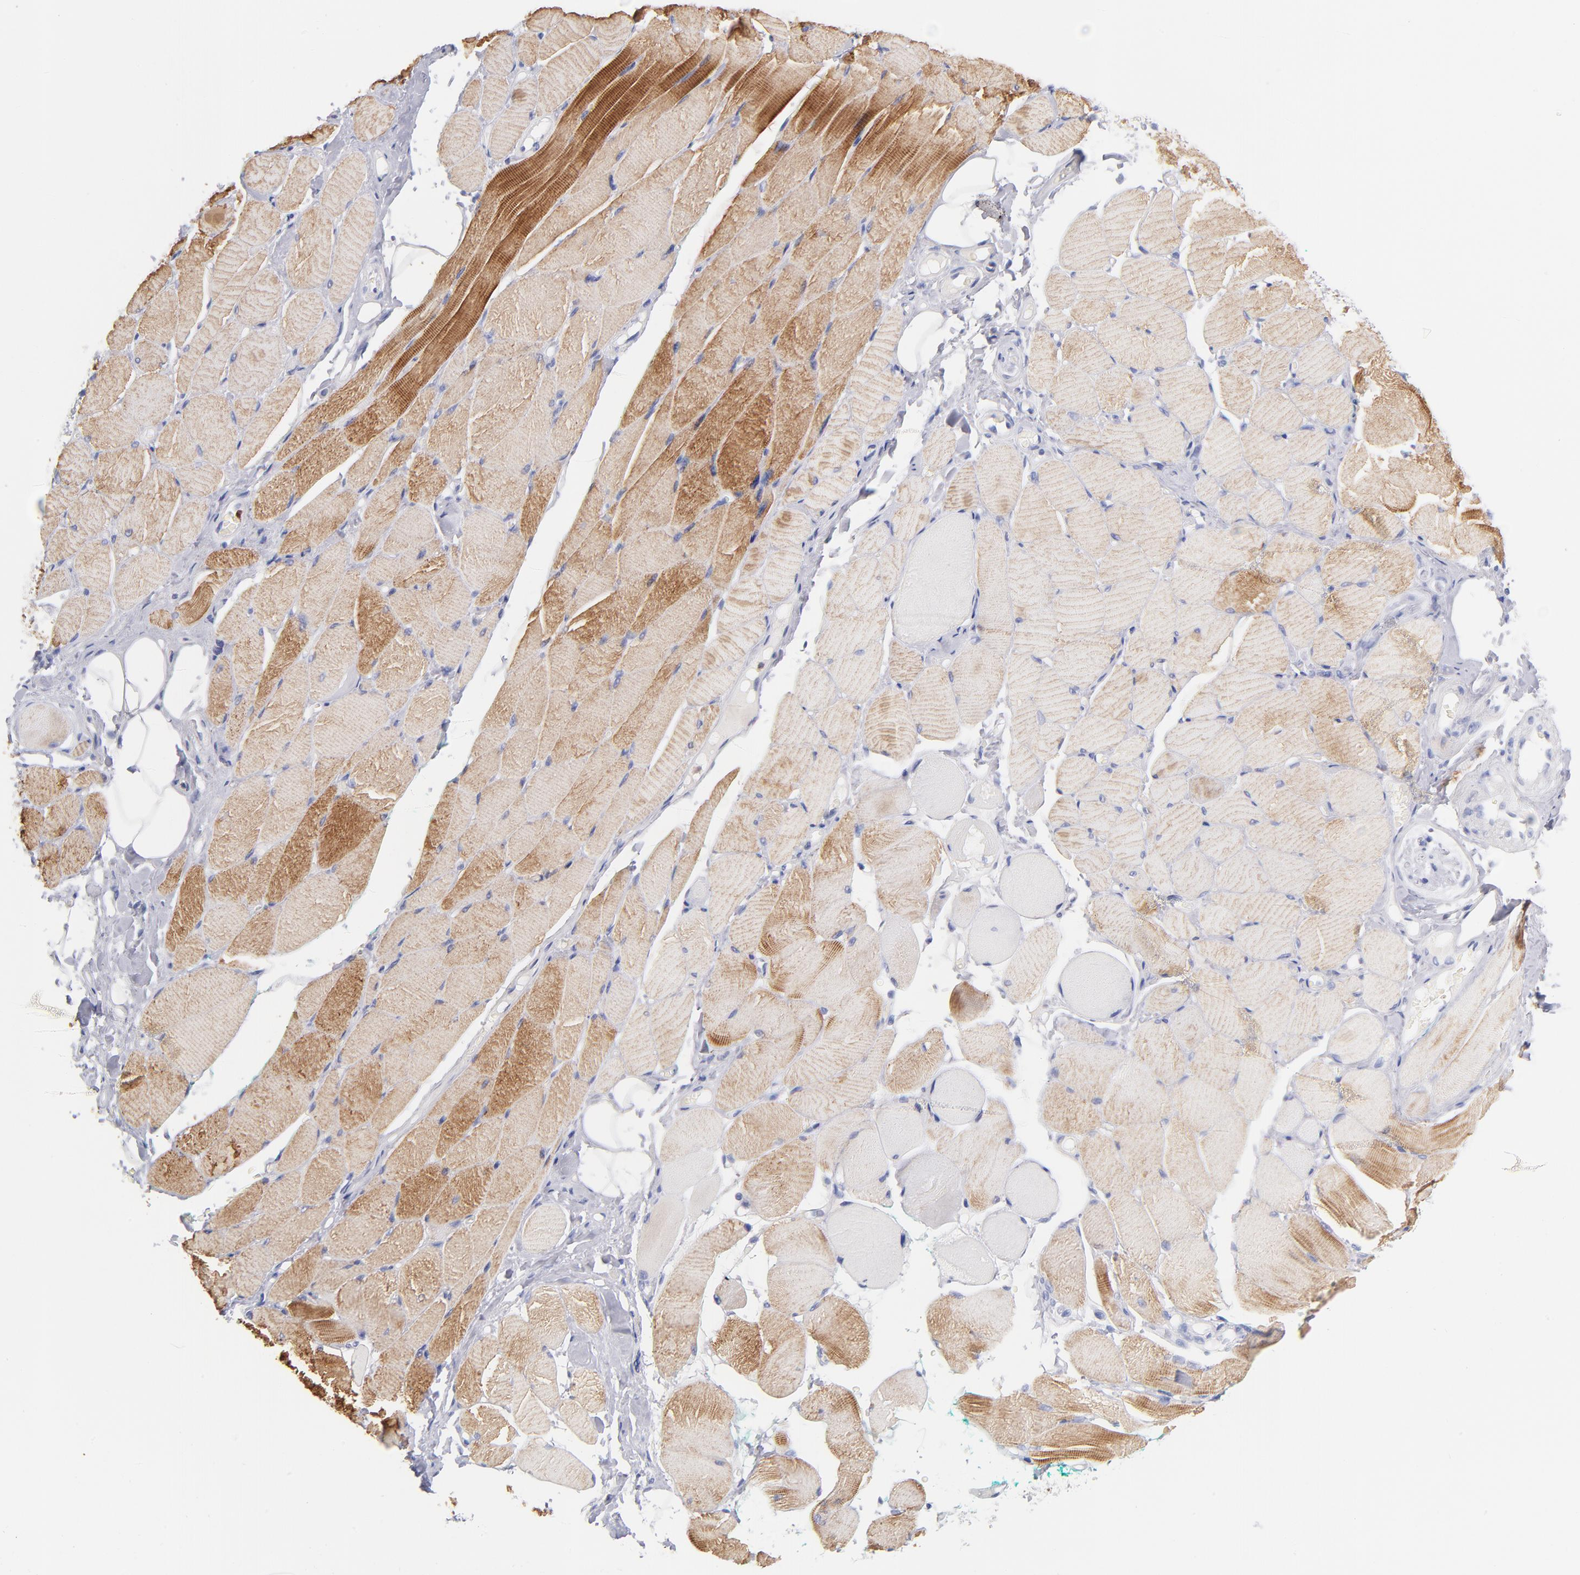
{"staining": {"intensity": "moderate", "quantity": ">75%", "location": "cytoplasmic/membranous"}, "tissue": "skeletal muscle", "cell_type": "Myocytes", "image_type": "normal", "snomed": [{"axis": "morphology", "description": "Normal tissue, NOS"}, {"axis": "topography", "description": "Skeletal muscle"}, {"axis": "topography", "description": "Peripheral nerve tissue"}], "caption": "Skeletal muscle stained with DAB IHC exhibits medium levels of moderate cytoplasmic/membranous staining in approximately >75% of myocytes. The protein is shown in brown color, while the nuclei are stained blue.", "gene": "BID", "patient": {"sex": "female", "age": 84}}